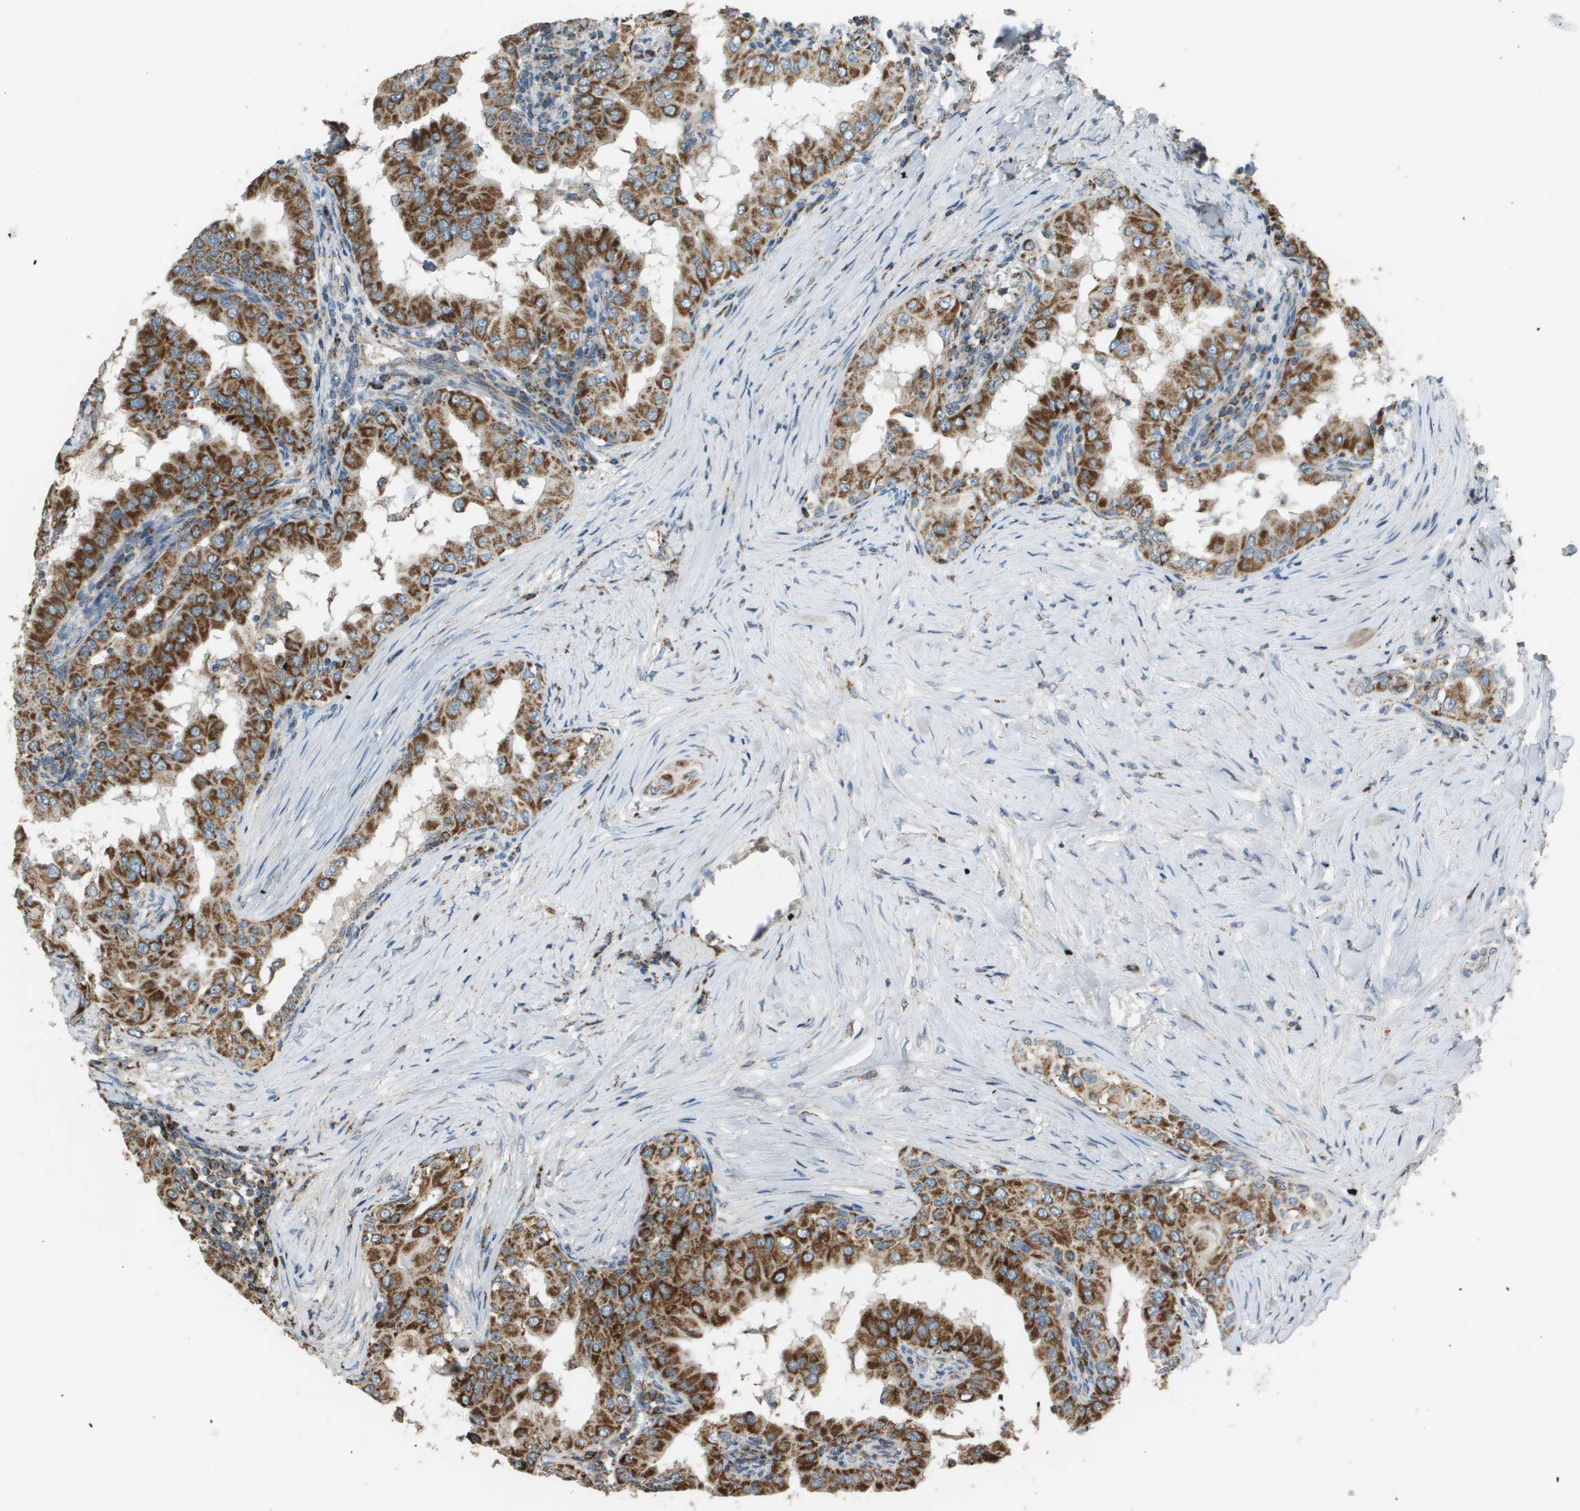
{"staining": {"intensity": "strong", "quantity": ">75%", "location": "cytoplasmic/membranous"}, "tissue": "thyroid cancer", "cell_type": "Tumor cells", "image_type": "cancer", "snomed": [{"axis": "morphology", "description": "Papillary adenocarcinoma, NOS"}, {"axis": "topography", "description": "Thyroid gland"}], "caption": "This histopathology image displays IHC staining of human papillary adenocarcinoma (thyroid), with high strong cytoplasmic/membranous staining in approximately >75% of tumor cells.", "gene": "FH", "patient": {"sex": "male", "age": 33}}